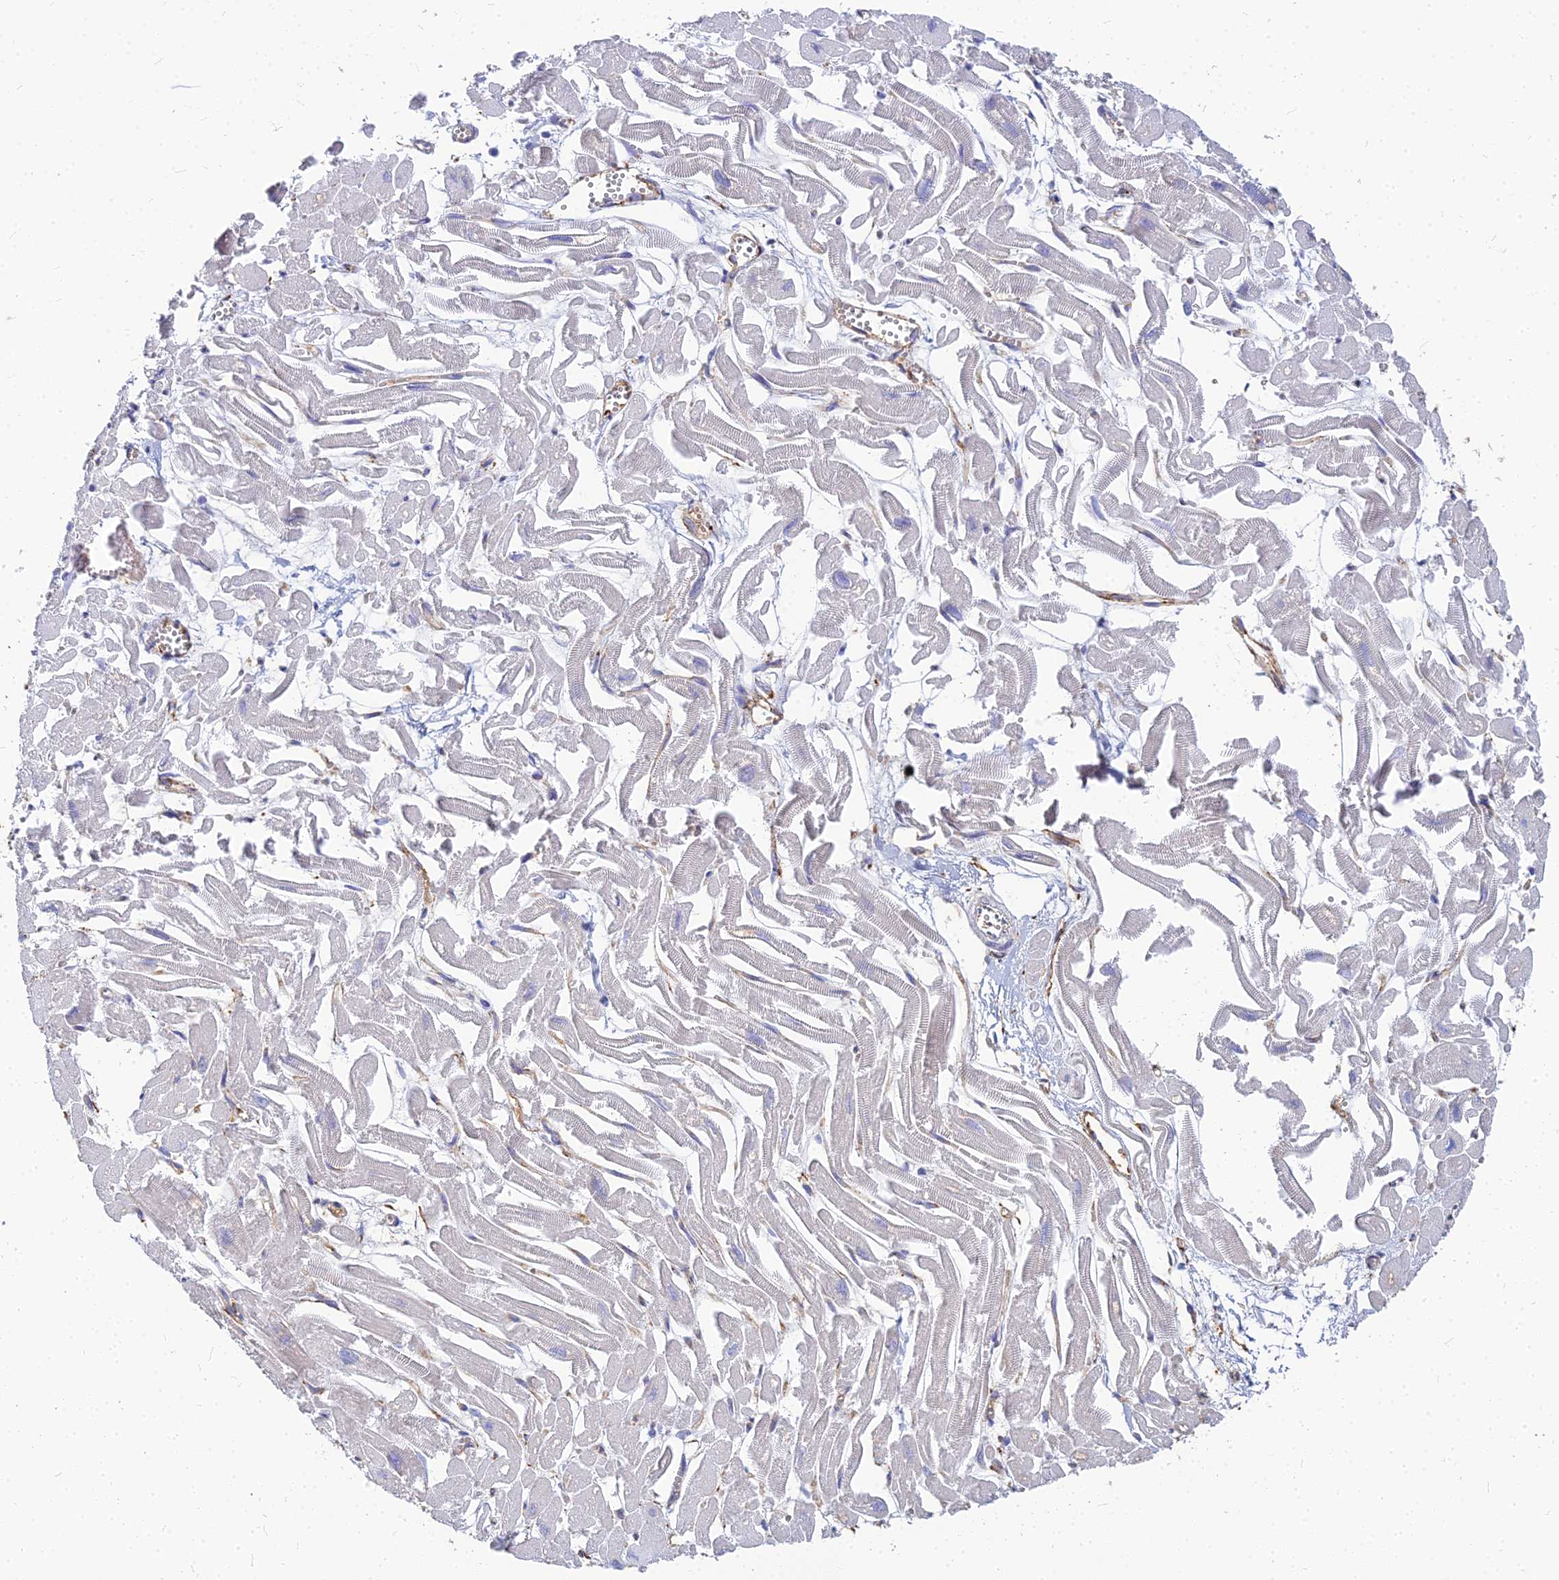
{"staining": {"intensity": "negative", "quantity": "none", "location": "none"}, "tissue": "heart muscle", "cell_type": "Cardiomyocytes", "image_type": "normal", "snomed": [{"axis": "morphology", "description": "Normal tissue, NOS"}, {"axis": "topography", "description": "Heart"}], "caption": "IHC of benign human heart muscle demonstrates no positivity in cardiomyocytes.", "gene": "VAT1", "patient": {"sex": "male", "age": 54}}